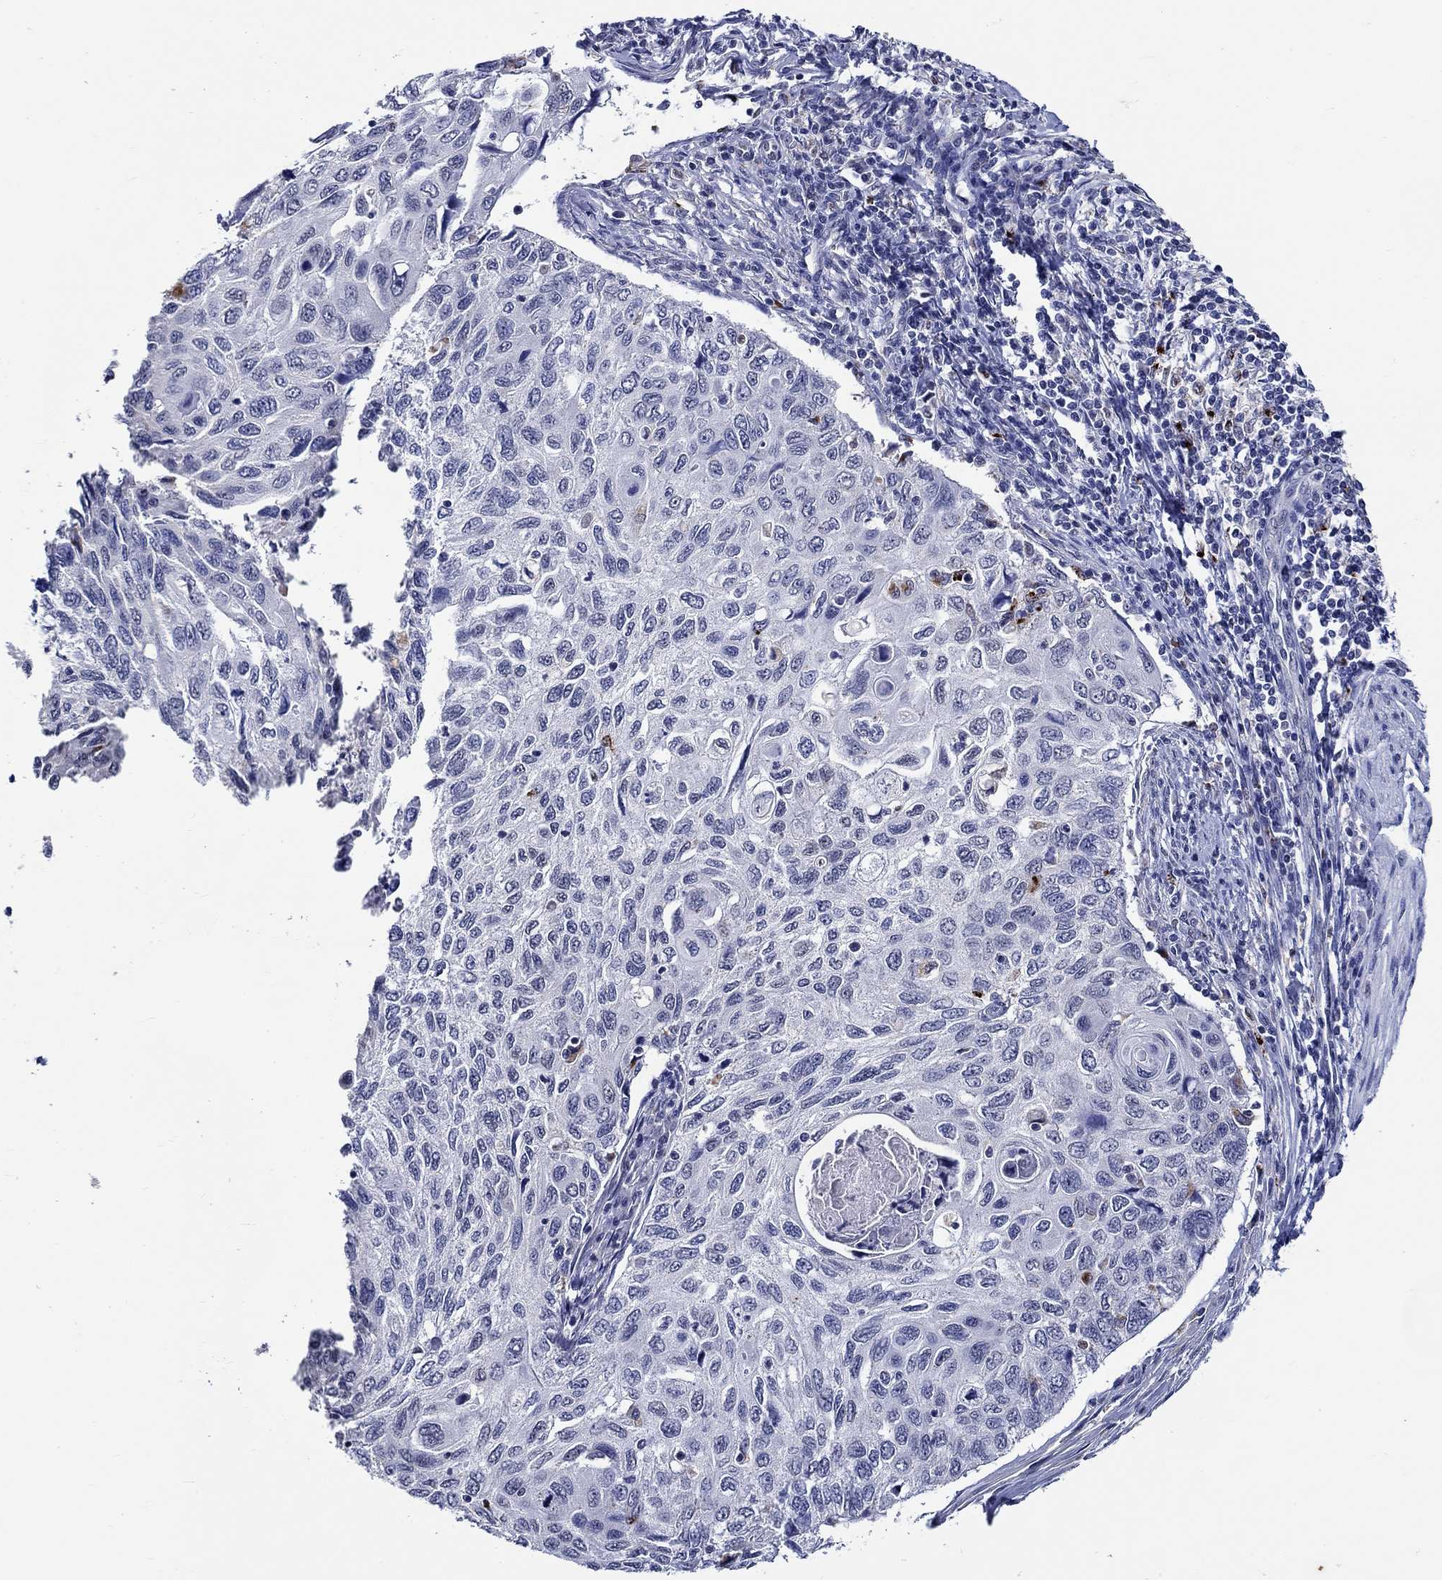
{"staining": {"intensity": "negative", "quantity": "none", "location": "none"}, "tissue": "cervical cancer", "cell_type": "Tumor cells", "image_type": "cancer", "snomed": [{"axis": "morphology", "description": "Squamous cell carcinoma, NOS"}, {"axis": "topography", "description": "Cervix"}], "caption": "The micrograph demonstrates no staining of tumor cells in cervical cancer (squamous cell carcinoma). Brightfield microscopy of IHC stained with DAB (brown) and hematoxylin (blue), captured at high magnification.", "gene": "GATA2", "patient": {"sex": "female", "age": 70}}